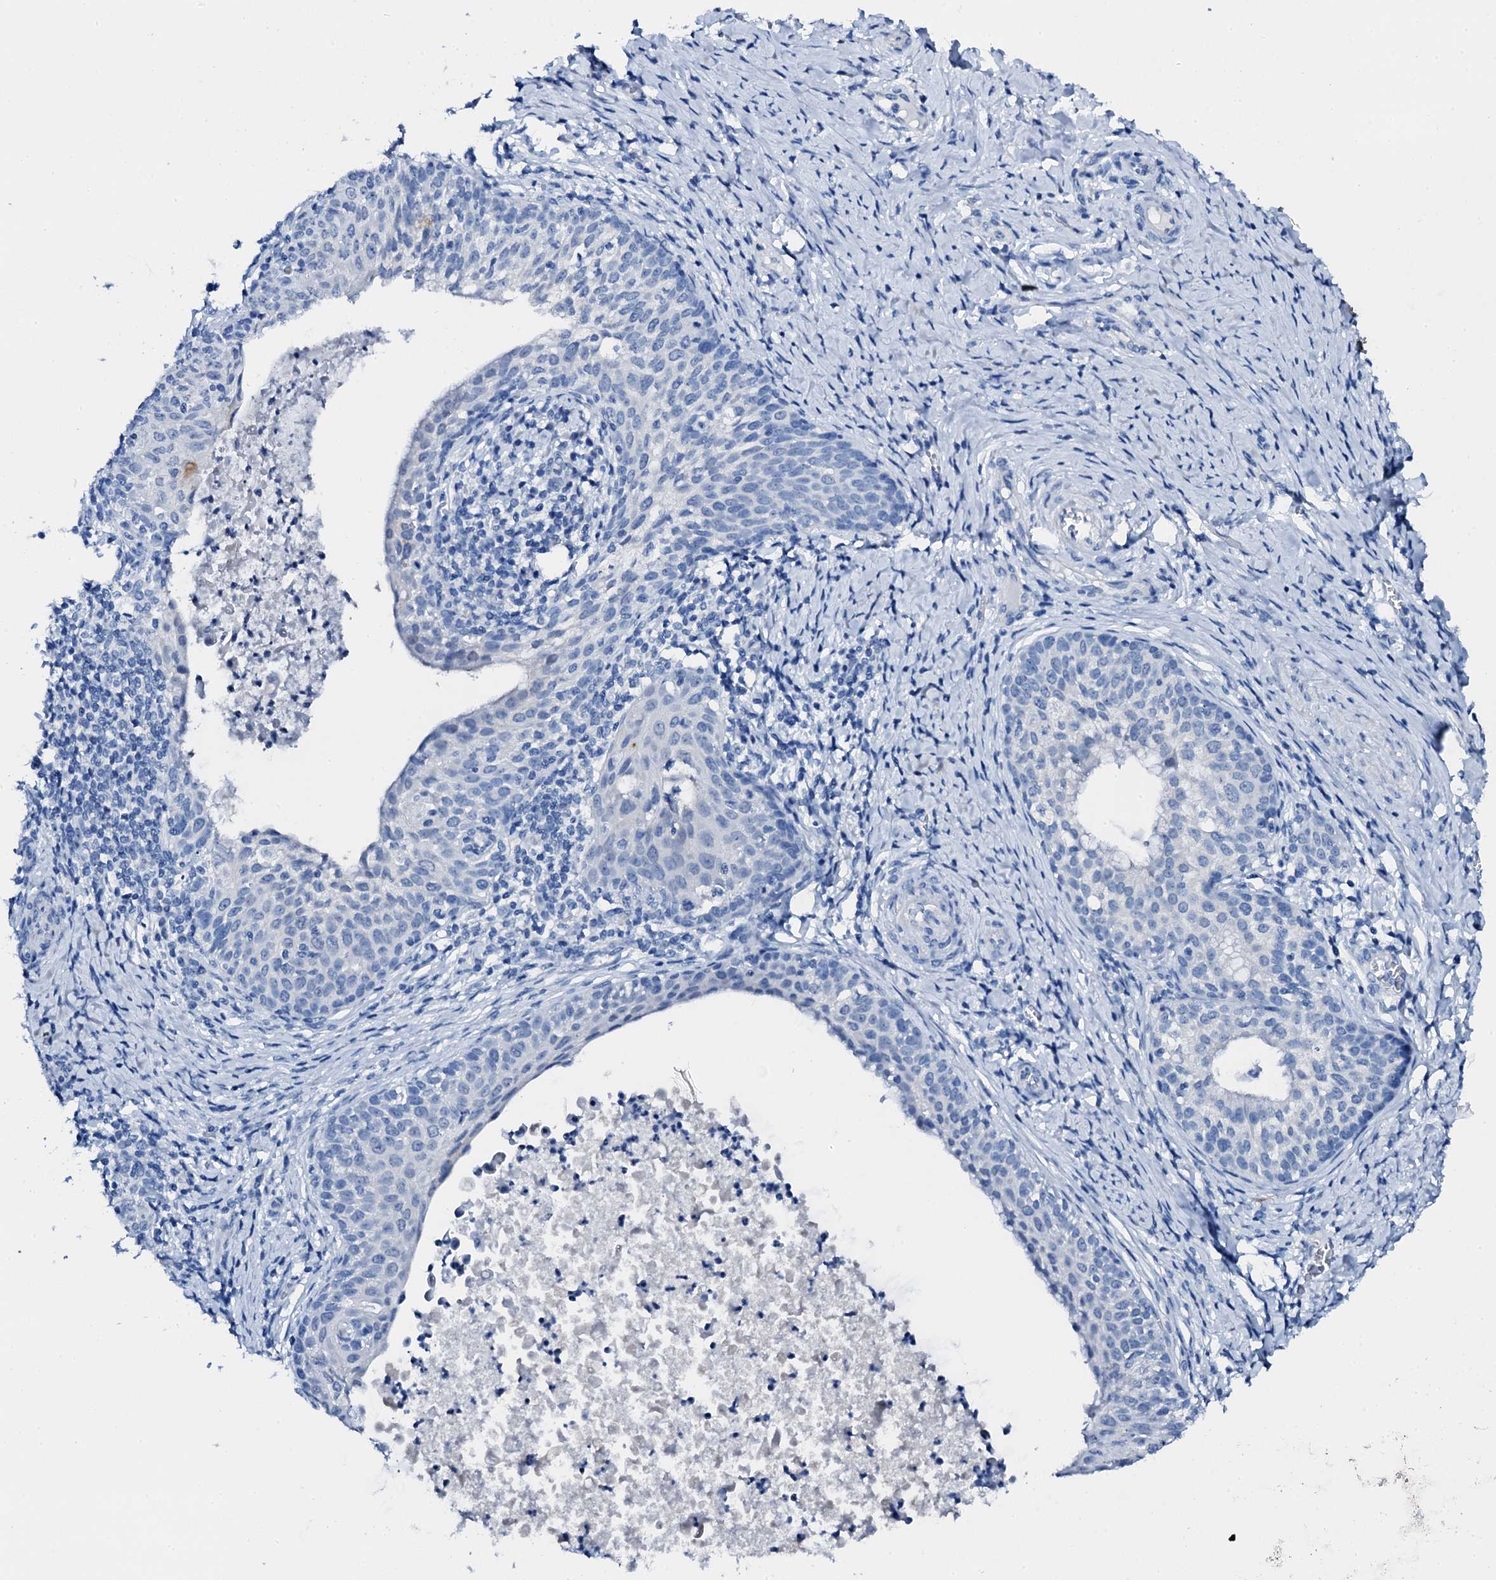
{"staining": {"intensity": "negative", "quantity": "none", "location": "none"}, "tissue": "cervical cancer", "cell_type": "Tumor cells", "image_type": "cancer", "snomed": [{"axis": "morphology", "description": "Squamous cell carcinoma, NOS"}, {"axis": "topography", "description": "Cervix"}], "caption": "Cervical cancer (squamous cell carcinoma) was stained to show a protein in brown. There is no significant expression in tumor cells. Brightfield microscopy of IHC stained with DAB (3,3'-diaminobenzidine) (brown) and hematoxylin (blue), captured at high magnification.", "gene": "PTH", "patient": {"sex": "female", "age": 52}}